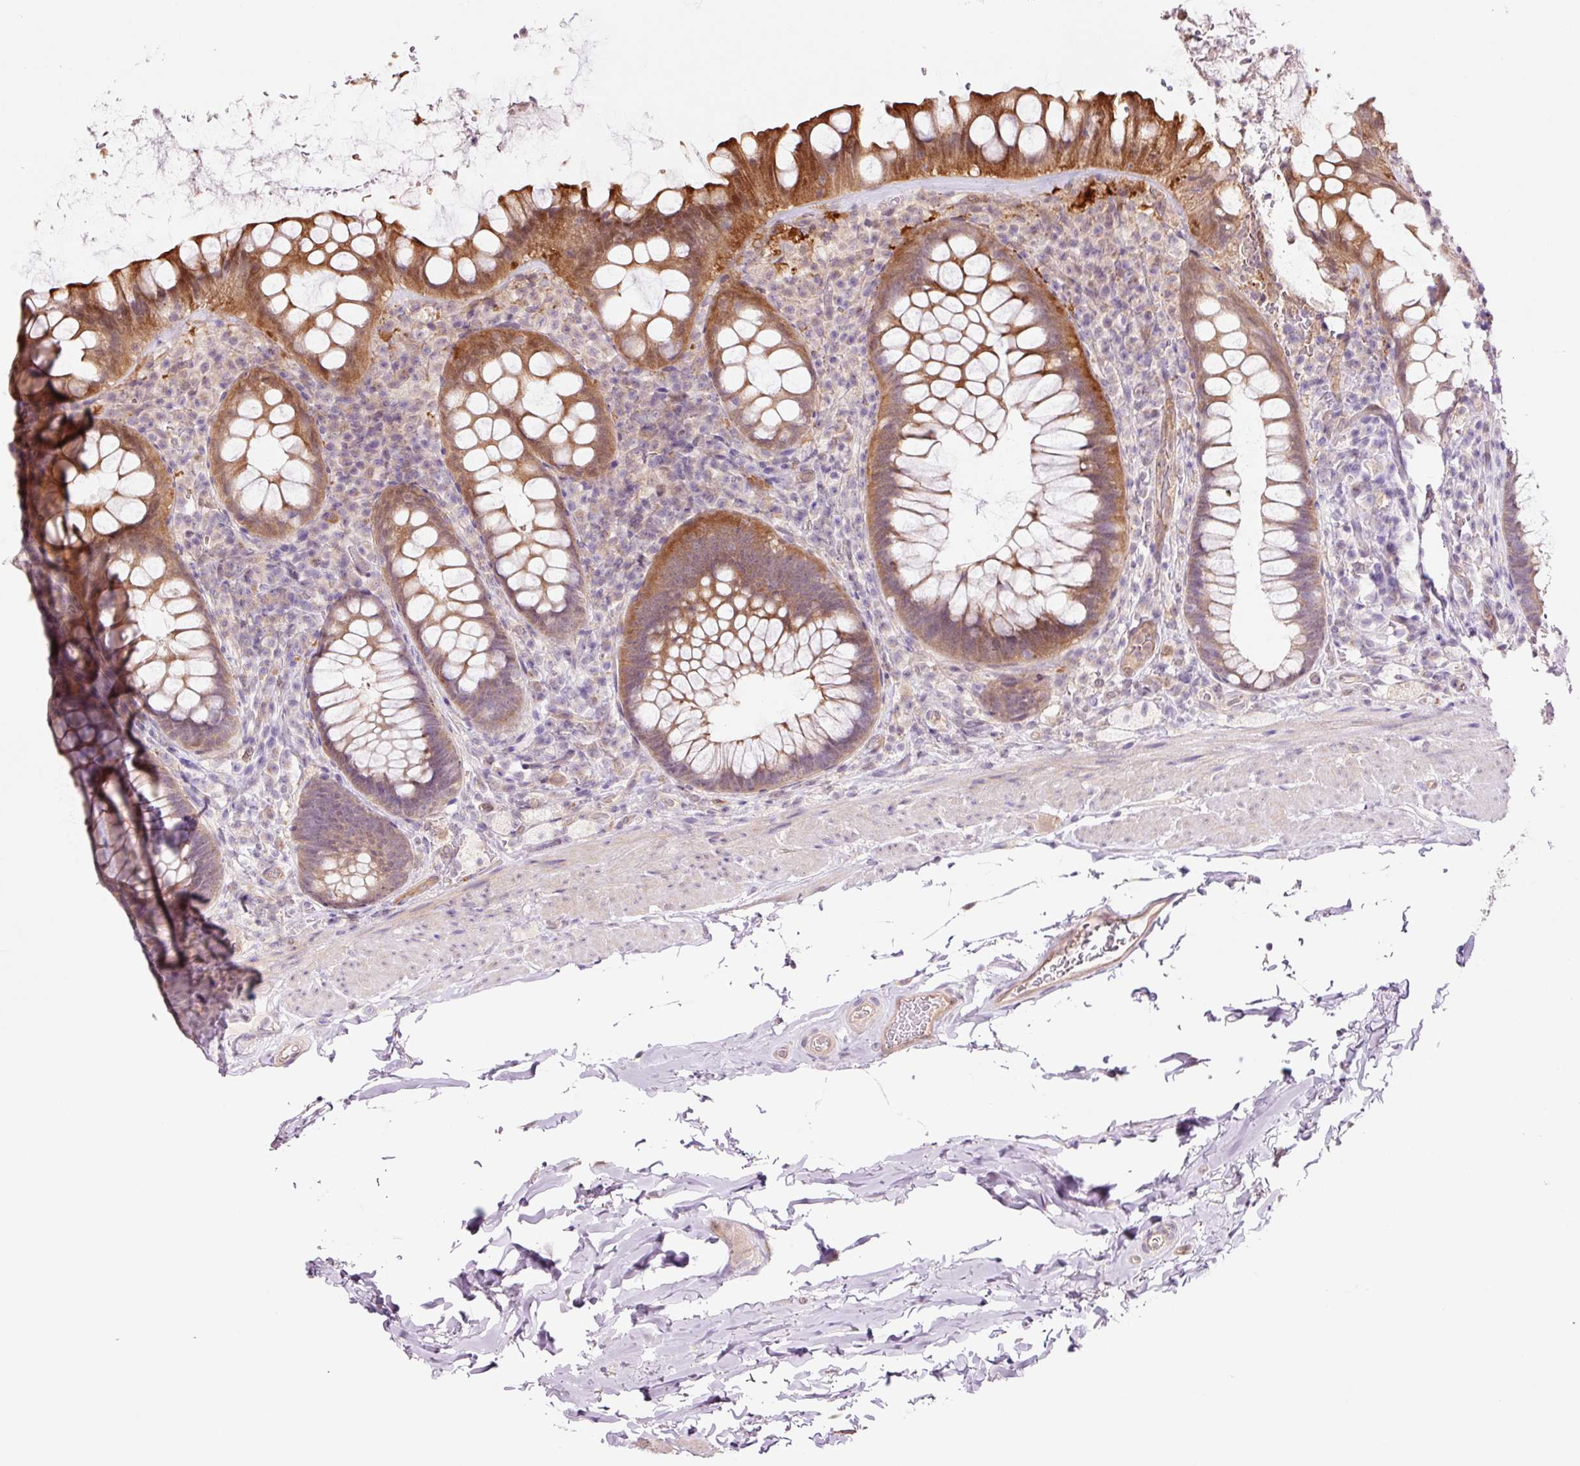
{"staining": {"intensity": "moderate", "quantity": ">75%", "location": "cytoplasmic/membranous,nuclear"}, "tissue": "rectum", "cell_type": "Glandular cells", "image_type": "normal", "snomed": [{"axis": "morphology", "description": "Normal tissue, NOS"}, {"axis": "topography", "description": "Rectum"}], "caption": "The immunohistochemical stain labels moderate cytoplasmic/membranous,nuclear staining in glandular cells of benign rectum. Ihc stains the protein of interest in brown and the nuclei are stained blue.", "gene": "FBXL14", "patient": {"sex": "female", "age": 69}}